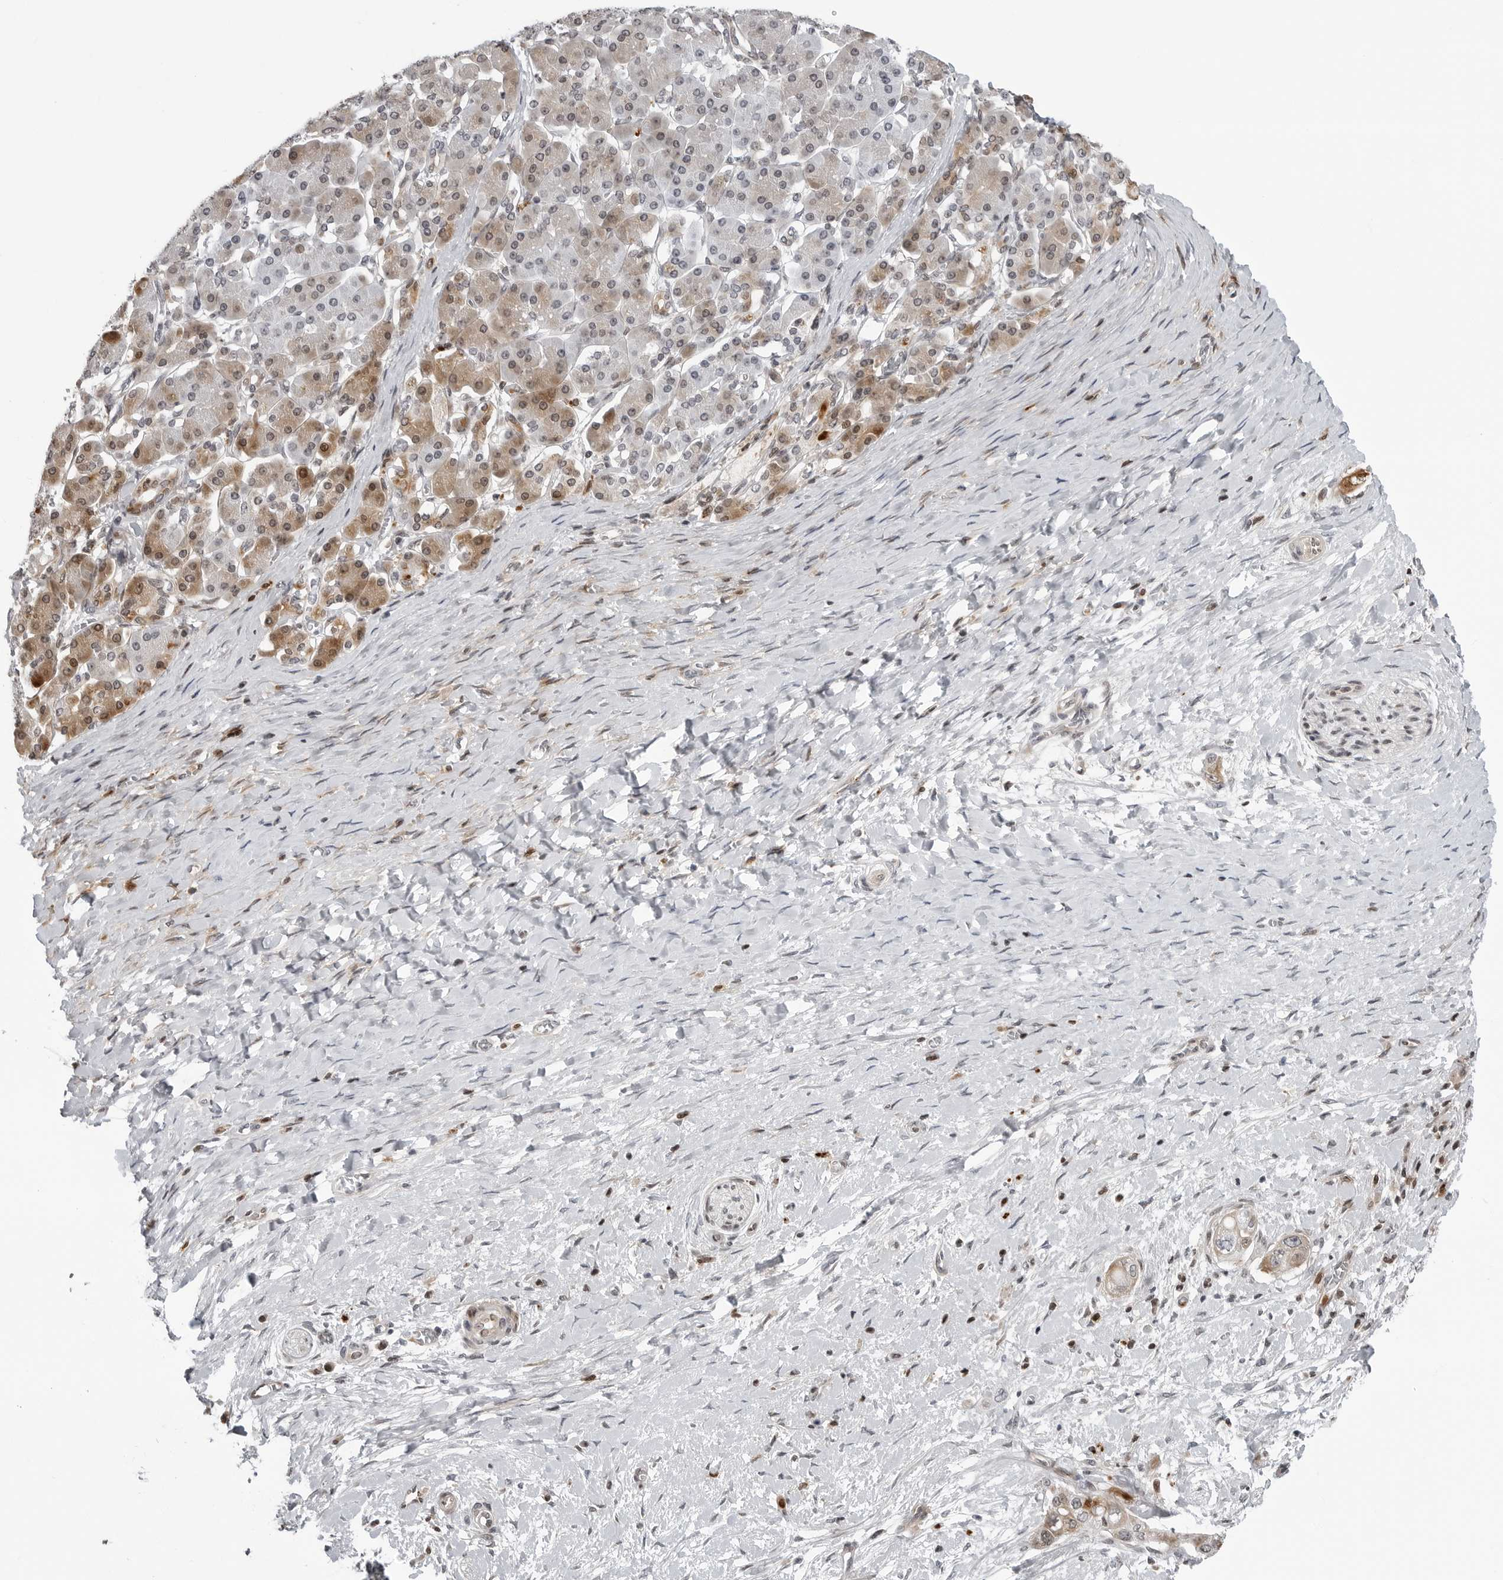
{"staining": {"intensity": "weak", "quantity": "<25%", "location": "cytoplasmic/membranous"}, "tissue": "pancreatic cancer", "cell_type": "Tumor cells", "image_type": "cancer", "snomed": [{"axis": "morphology", "description": "Adenocarcinoma, NOS"}, {"axis": "topography", "description": "Pancreas"}], "caption": "Immunohistochemistry micrograph of pancreatic cancer stained for a protein (brown), which shows no staining in tumor cells.", "gene": "CXCR5", "patient": {"sex": "male", "age": 58}}